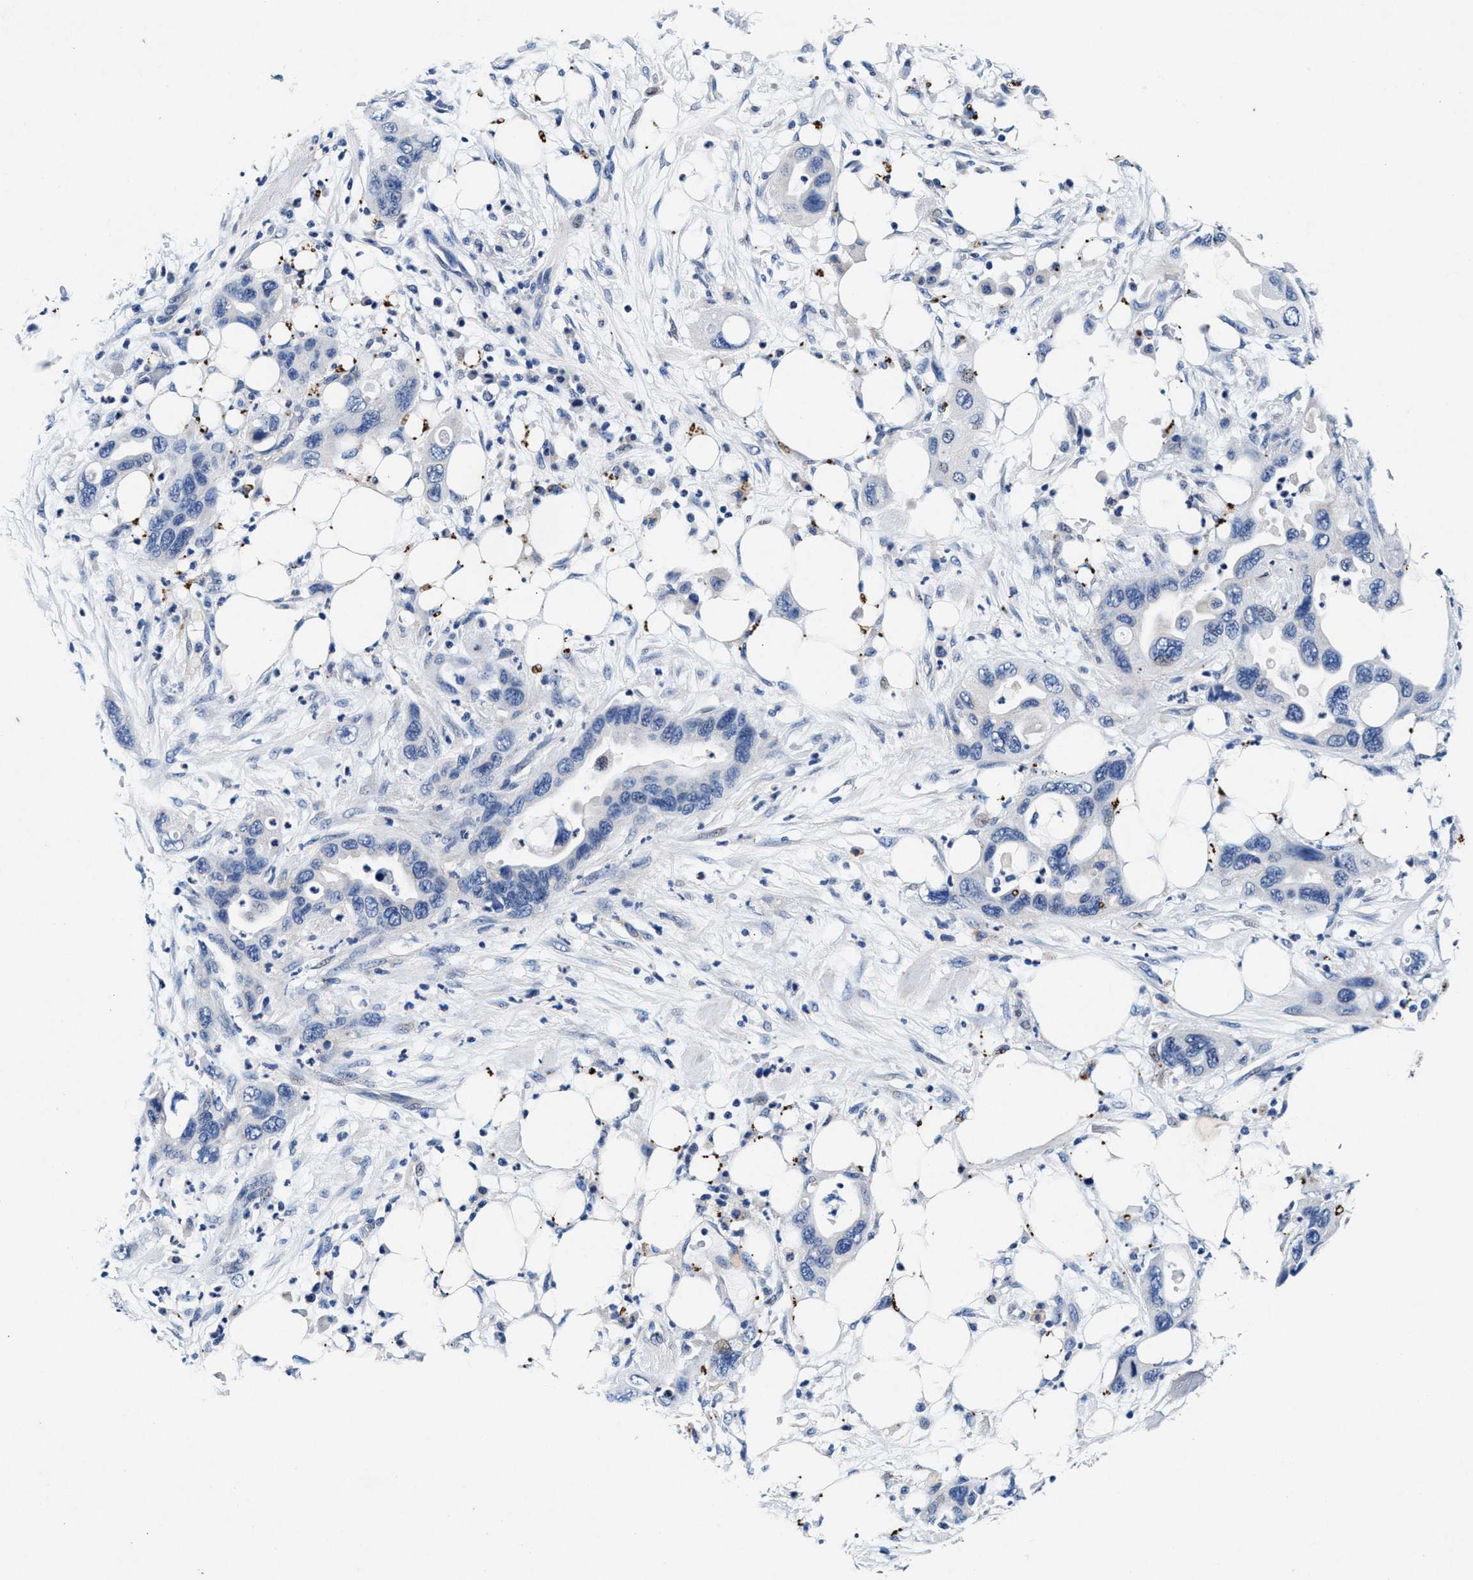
{"staining": {"intensity": "negative", "quantity": "none", "location": "none"}, "tissue": "pancreatic cancer", "cell_type": "Tumor cells", "image_type": "cancer", "snomed": [{"axis": "morphology", "description": "Adenocarcinoma, NOS"}, {"axis": "topography", "description": "Pancreas"}], "caption": "This is an immunohistochemistry image of pancreatic cancer (adenocarcinoma). There is no staining in tumor cells.", "gene": "SLC8A1", "patient": {"sex": "female", "age": 71}}